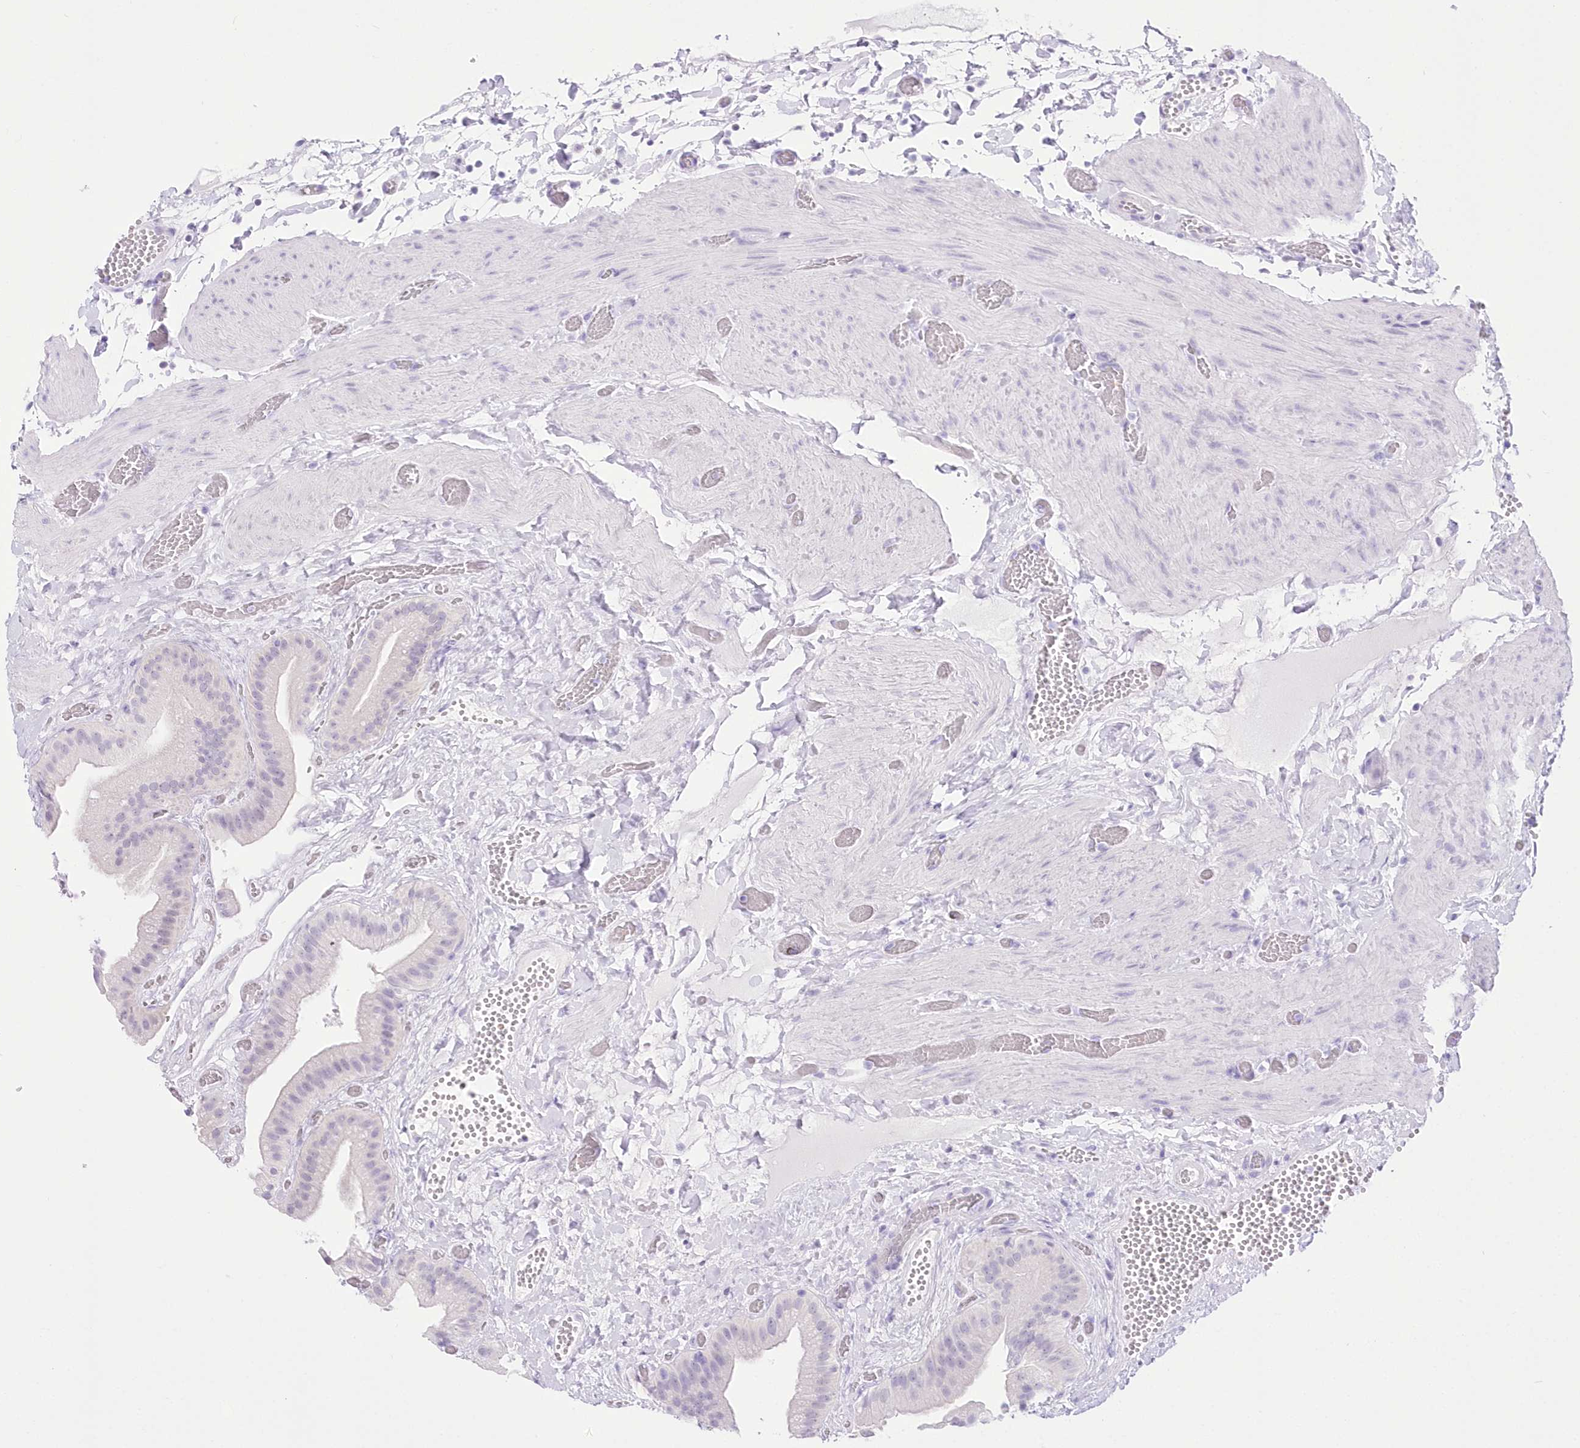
{"staining": {"intensity": "negative", "quantity": "none", "location": "none"}, "tissue": "gallbladder", "cell_type": "Glandular cells", "image_type": "normal", "snomed": [{"axis": "morphology", "description": "Normal tissue, NOS"}, {"axis": "topography", "description": "Gallbladder"}], "caption": "Glandular cells are negative for brown protein staining in benign gallbladder. (Stains: DAB (3,3'-diaminobenzidine) immunohistochemistry (IHC) with hematoxylin counter stain, Microscopy: brightfield microscopy at high magnification).", "gene": "UBA6", "patient": {"sex": "female", "age": 64}}